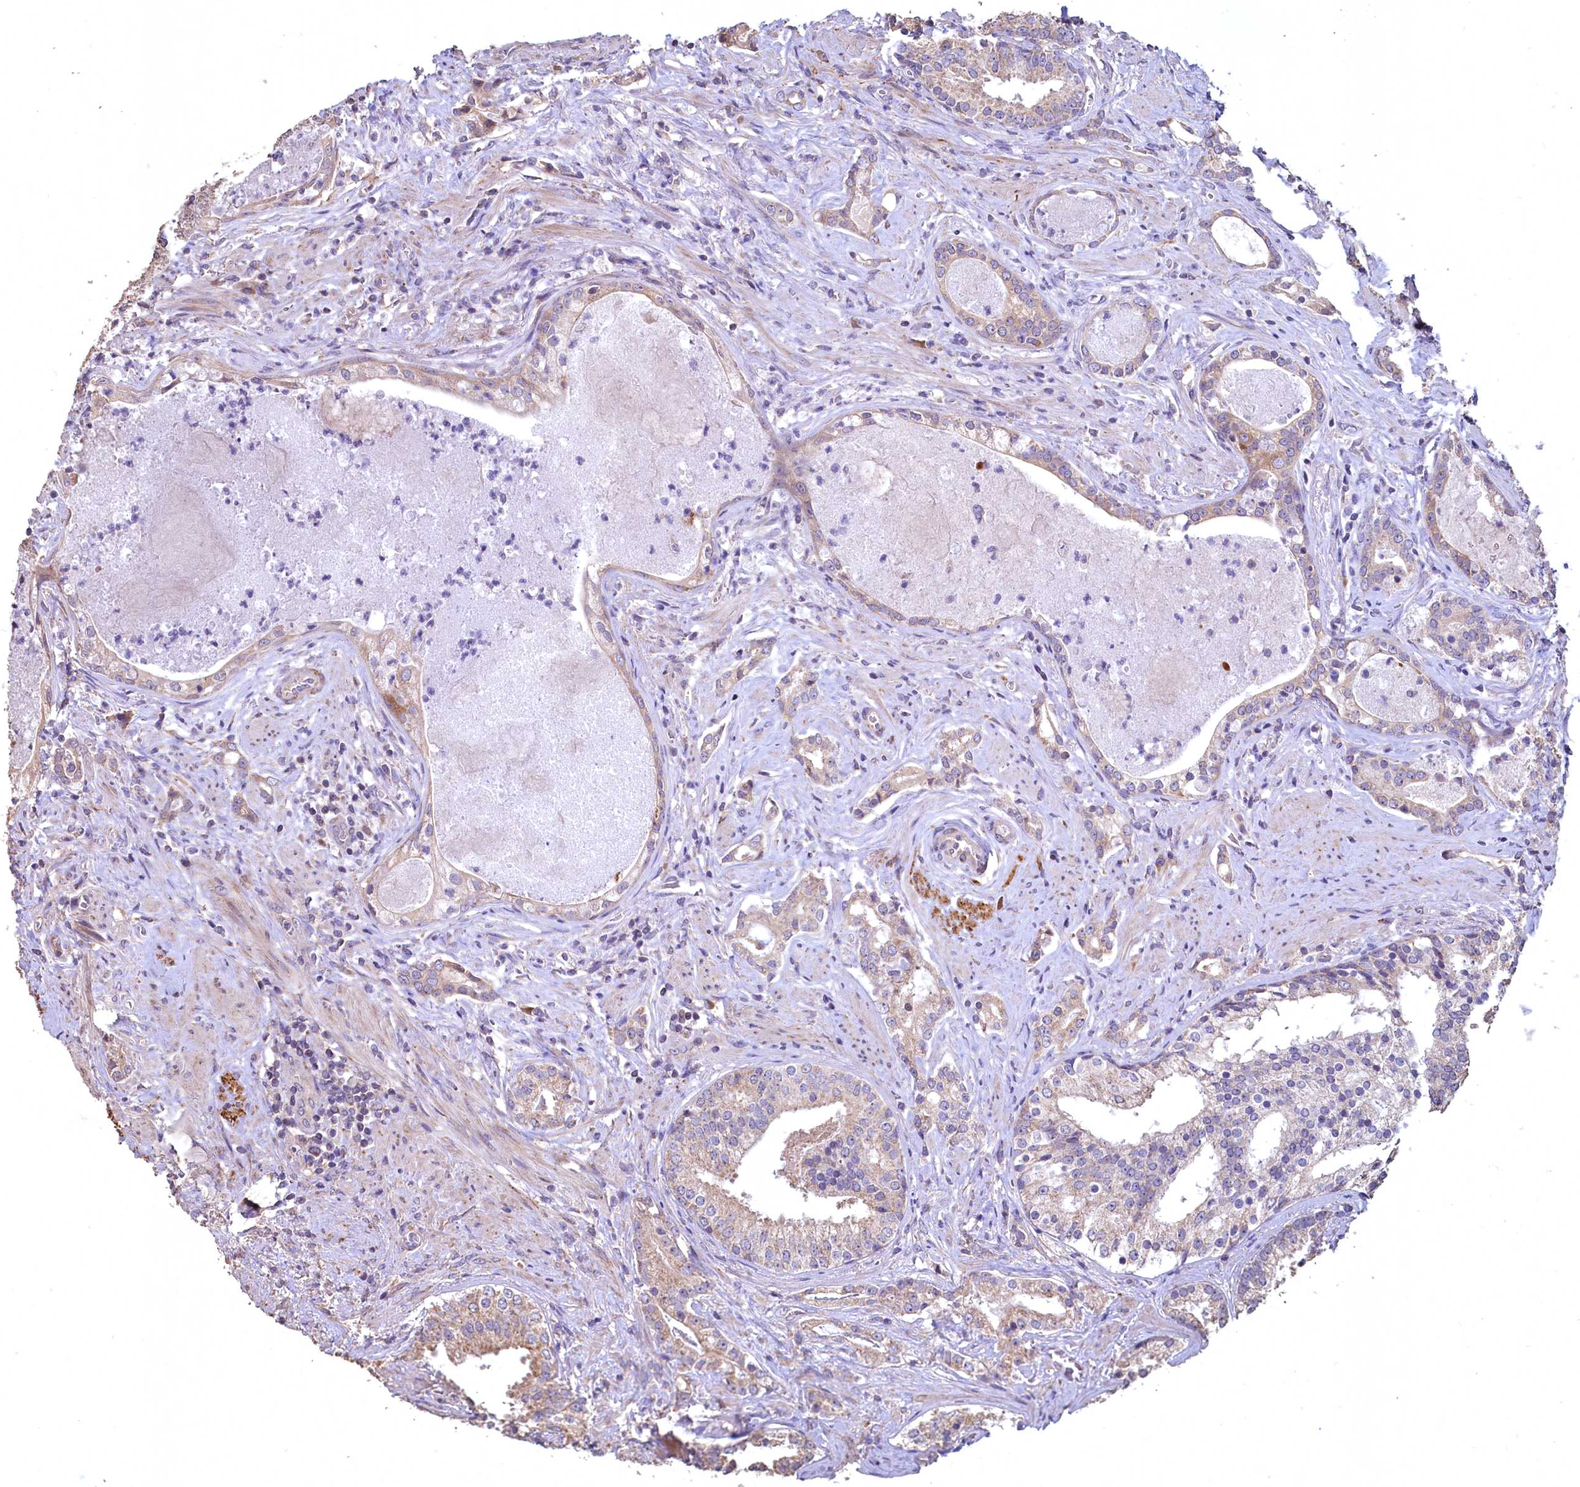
{"staining": {"intensity": "weak", "quantity": "25%-75%", "location": "cytoplasmic/membranous"}, "tissue": "prostate cancer", "cell_type": "Tumor cells", "image_type": "cancer", "snomed": [{"axis": "morphology", "description": "Adenocarcinoma, High grade"}, {"axis": "topography", "description": "Prostate"}], "caption": "Immunohistochemical staining of human adenocarcinoma (high-grade) (prostate) exhibits weak cytoplasmic/membranous protein expression in about 25%-75% of tumor cells.", "gene": "FUNDC1", "patient": {"sex": "male", "age": 58}}